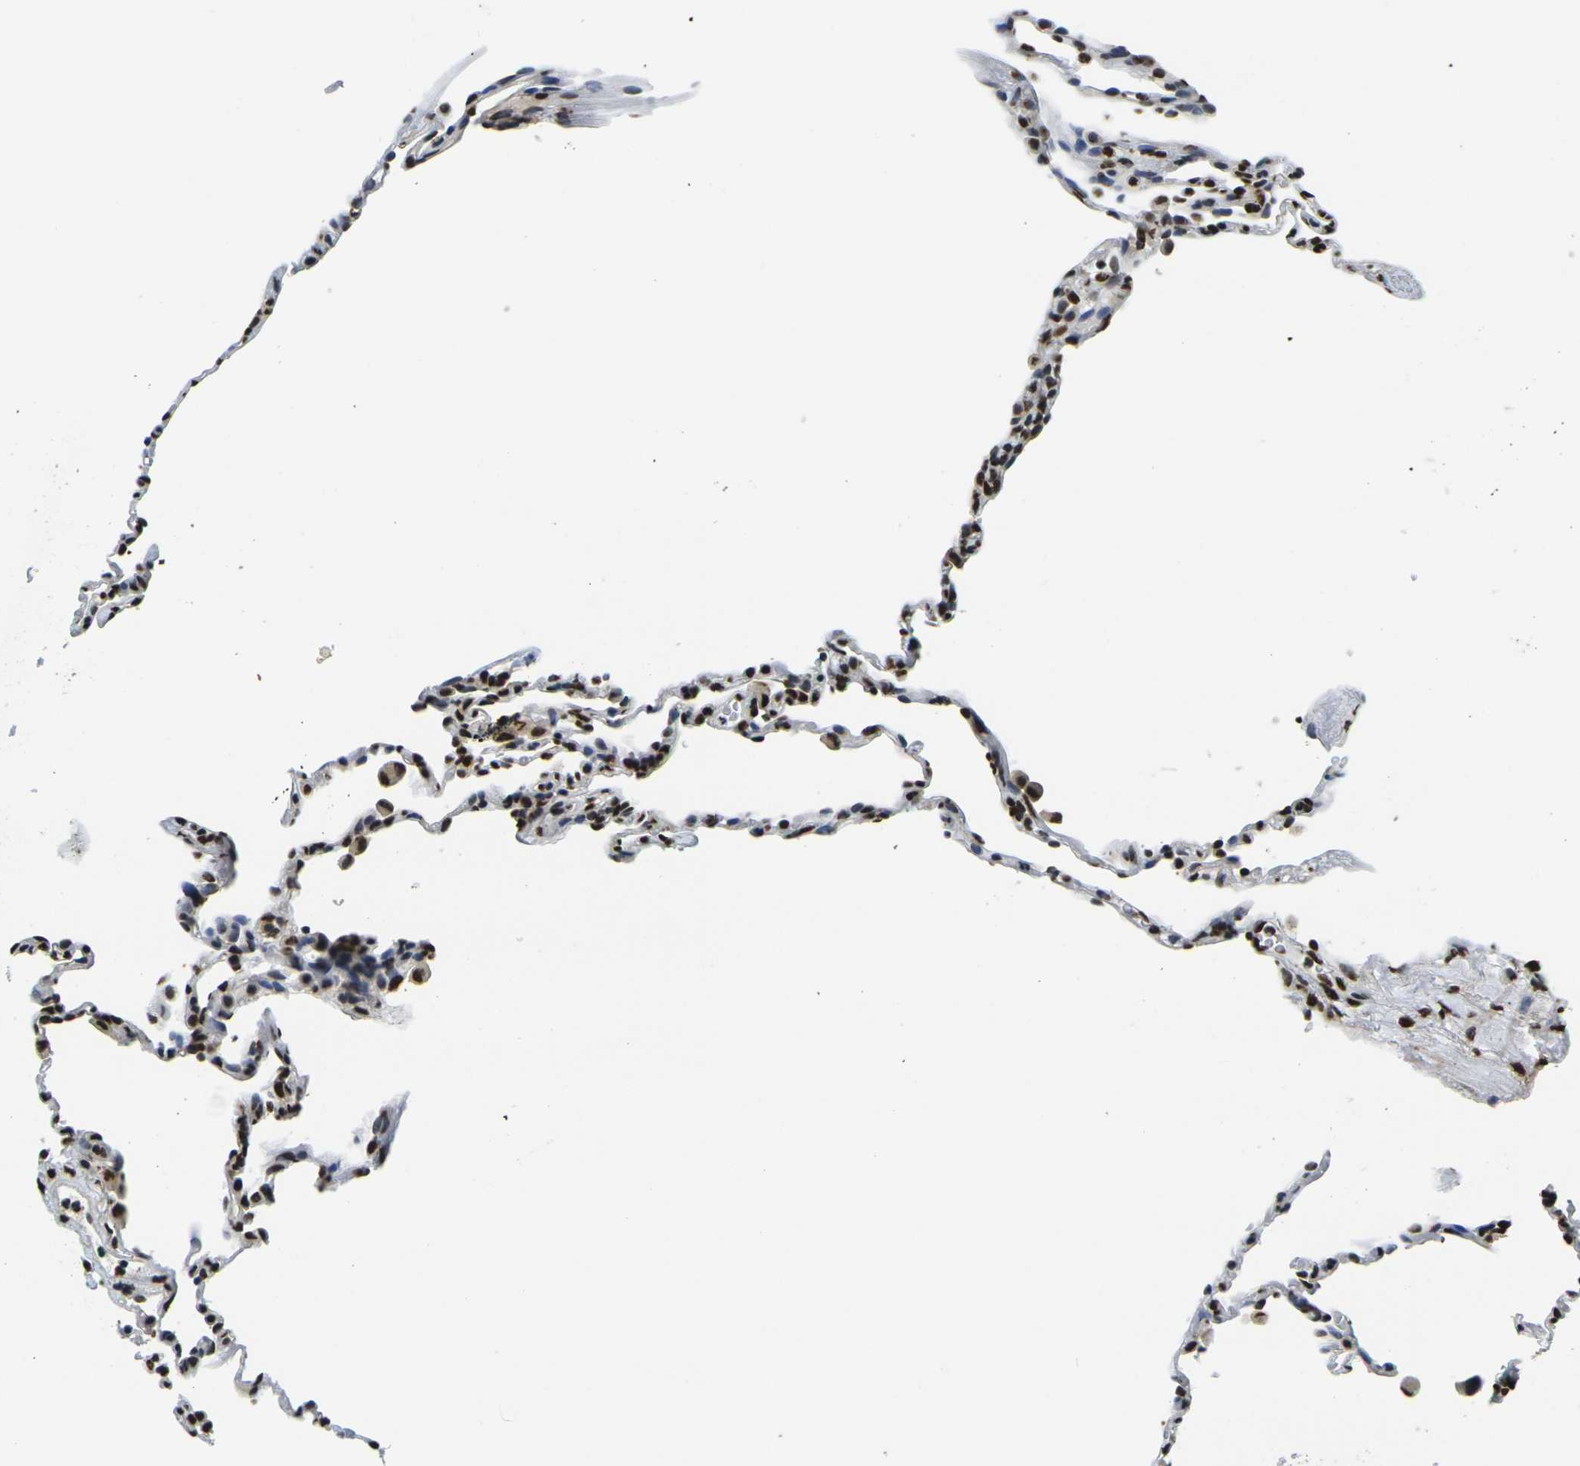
{"staining": {"intensity": "strong", "quantity": ">75%", "location": "nuclear"}, "tissue": "lung", "cell_type": "Alveolar cells", "image_type": "normal", "snomed": [{"axis": "morphology", "description": "Normal tissue, NOS"}, {"axis": "topography", "description": "Lung"}], "caption": "Protein staining by immunohistochemistry shows strong nuclear staining in about >75% of alveolar cells in unremarkable lung.", "gene": "SMARCC1", "patient": {"sex": "male", "age": 59}}